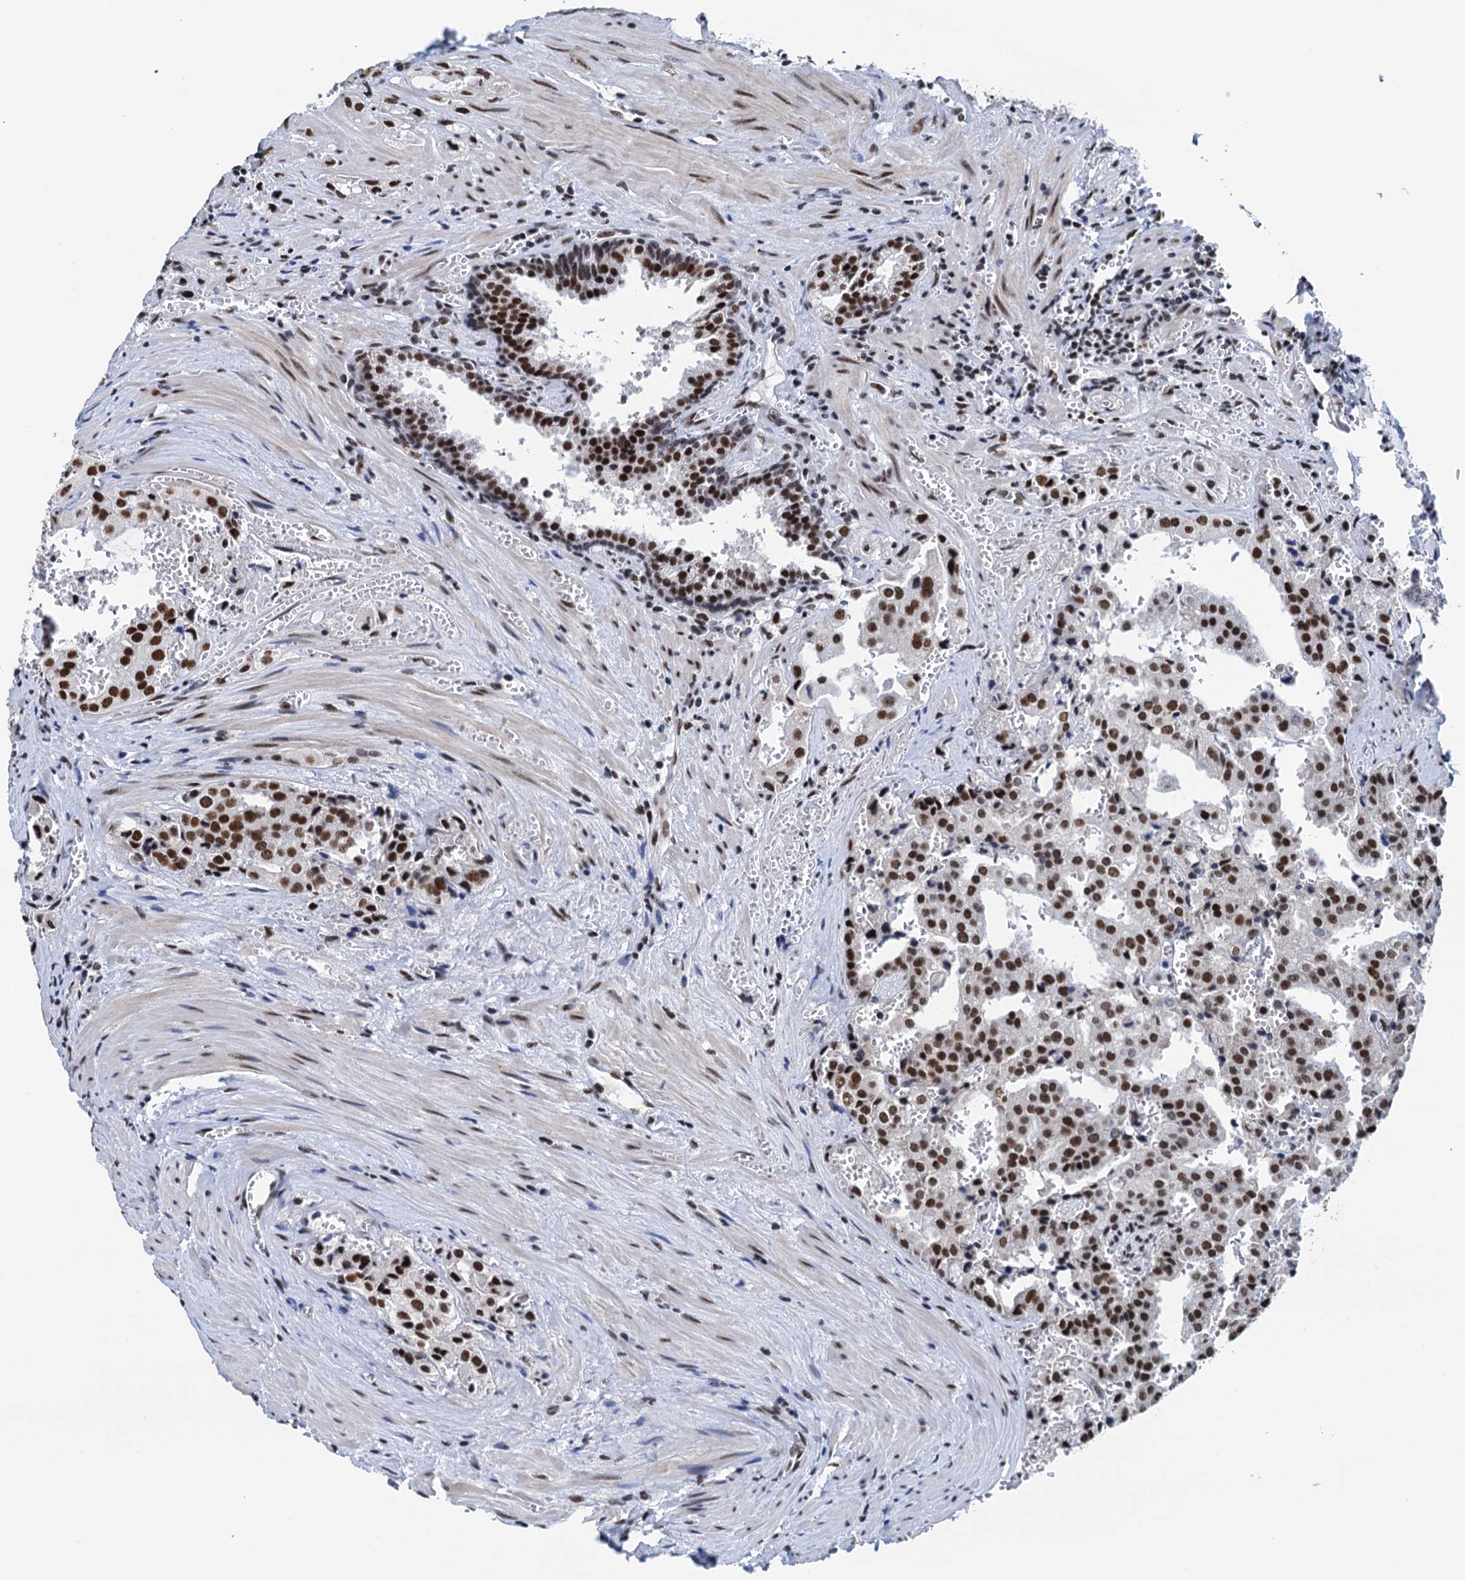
{"staining": {"intensity": "strong", "quantity": ">75%", "location": "nuclear"}, "tissue": "prostate cancer", "cell_type": "Tumor cells", "image_type": "cancer", "snomed": [{"axis": "morphology", "description": "Adenocarcinoma, High grade"}, {"axis": "topography", "description": "Prostate"}], "caption": "Protein staining exhibits strong nuclear positivity in approximately >75% of tumor cells in high-grade adenocarcinoma (prostate).", "gene": "SLTM", "patient": {"sex": "male", "age": 68}}